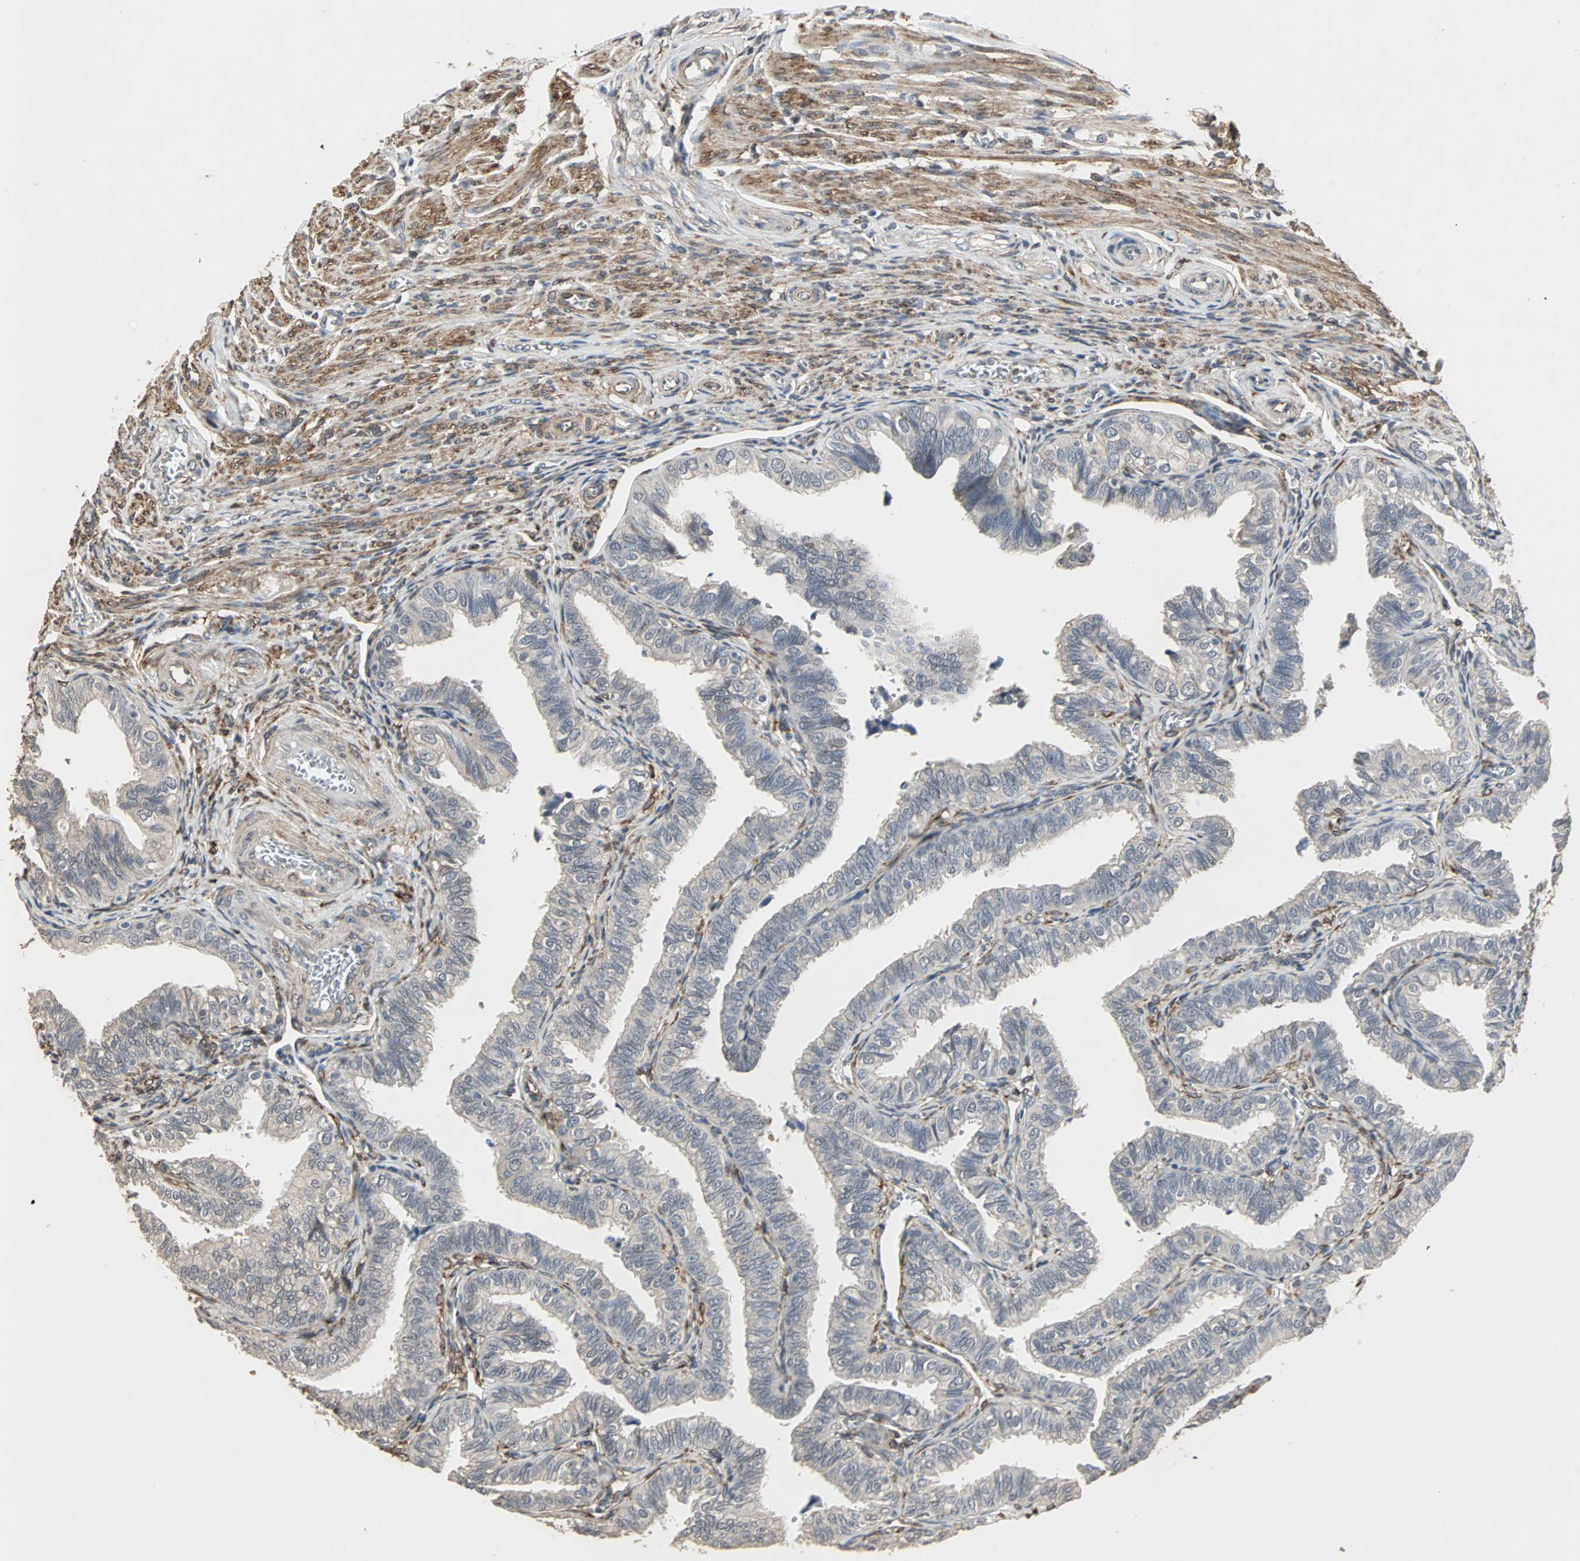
{"staining": {"intensity": "weak", "quantity": "<25%", "location": "cytoplasmic/membranous"}, "tissue": "fallopian tube", "cell_type": "Glandular cells", "image_type": "normal", "snomed": [{"axis": "morphology", "description": "Normal tissue, NOS"}, {"axis": "topography", "description": "Fallopian tube"}], "caption": "A histopathology image of fallopian tube stained for a protein displays no brown staining in glandular cells.", "gene": "TRPV4", "patient": {"sex": "female", "age": 46}}